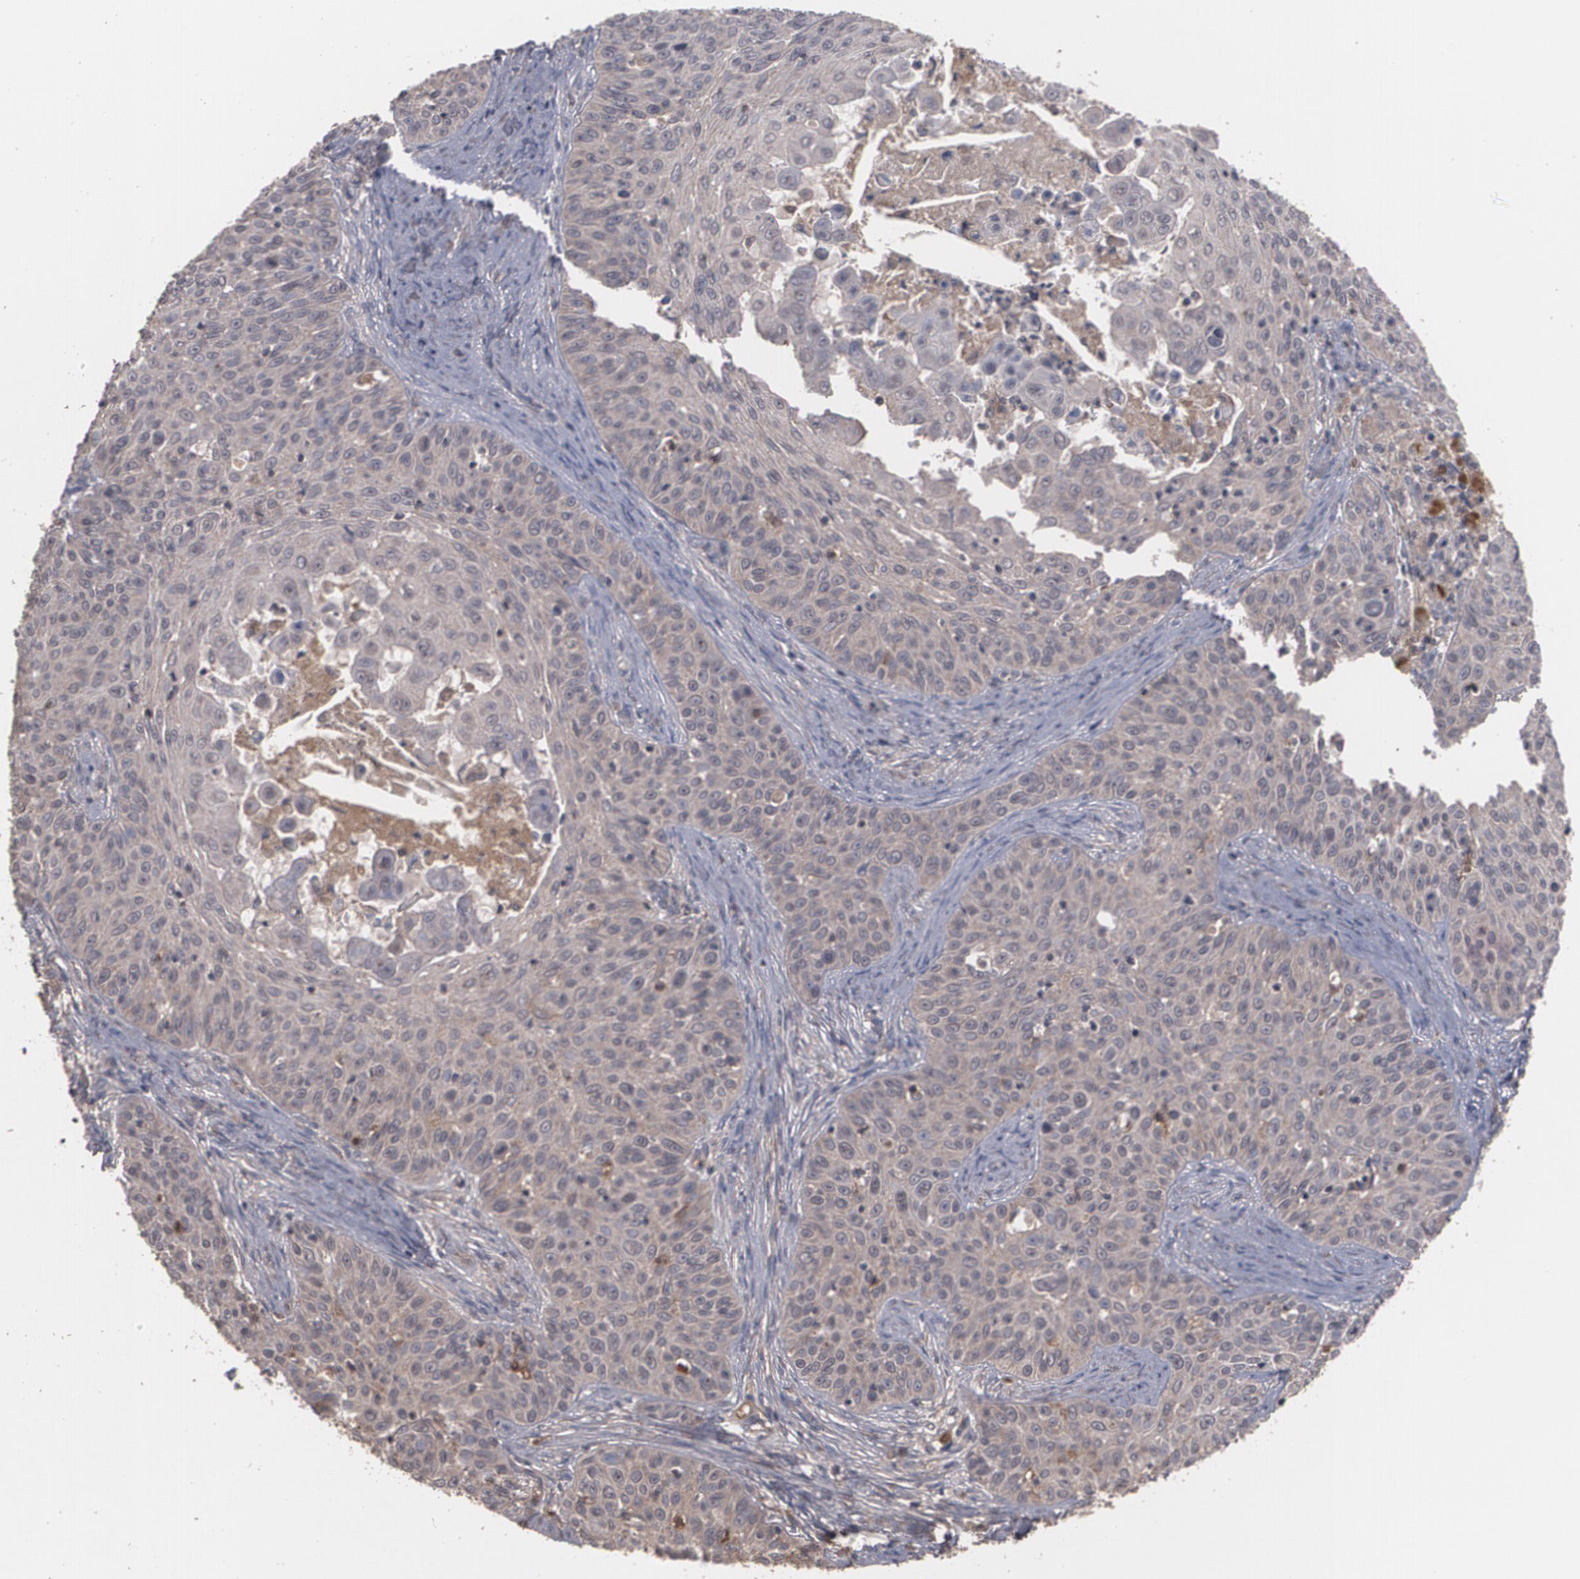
{"staining": {"intensity": "weak", "quantity": ">75%", "location": "cytoplasmic/membranous"}, "tissue": "skin cancer", "cell_type": "Tumor cells", "image_type": "cancer", "snomed": [{"axis": "morphology", "description": "Squamous cell carcinoma, NOS"}, {"axis": "topography", "description": "Skin"}], "caption": "High-magnification brightfield microscopy of skin cancer stained with DAB (3,3'-diaminobenzidine) (brown) and counterstained with hematoxylin (blue). tumor cells exhibit weak cytoplasmic/membranous staining is appreciated in about>75% of cells.", "gene": "ARF6", "patient": {"sex": "male", "age": 82}}